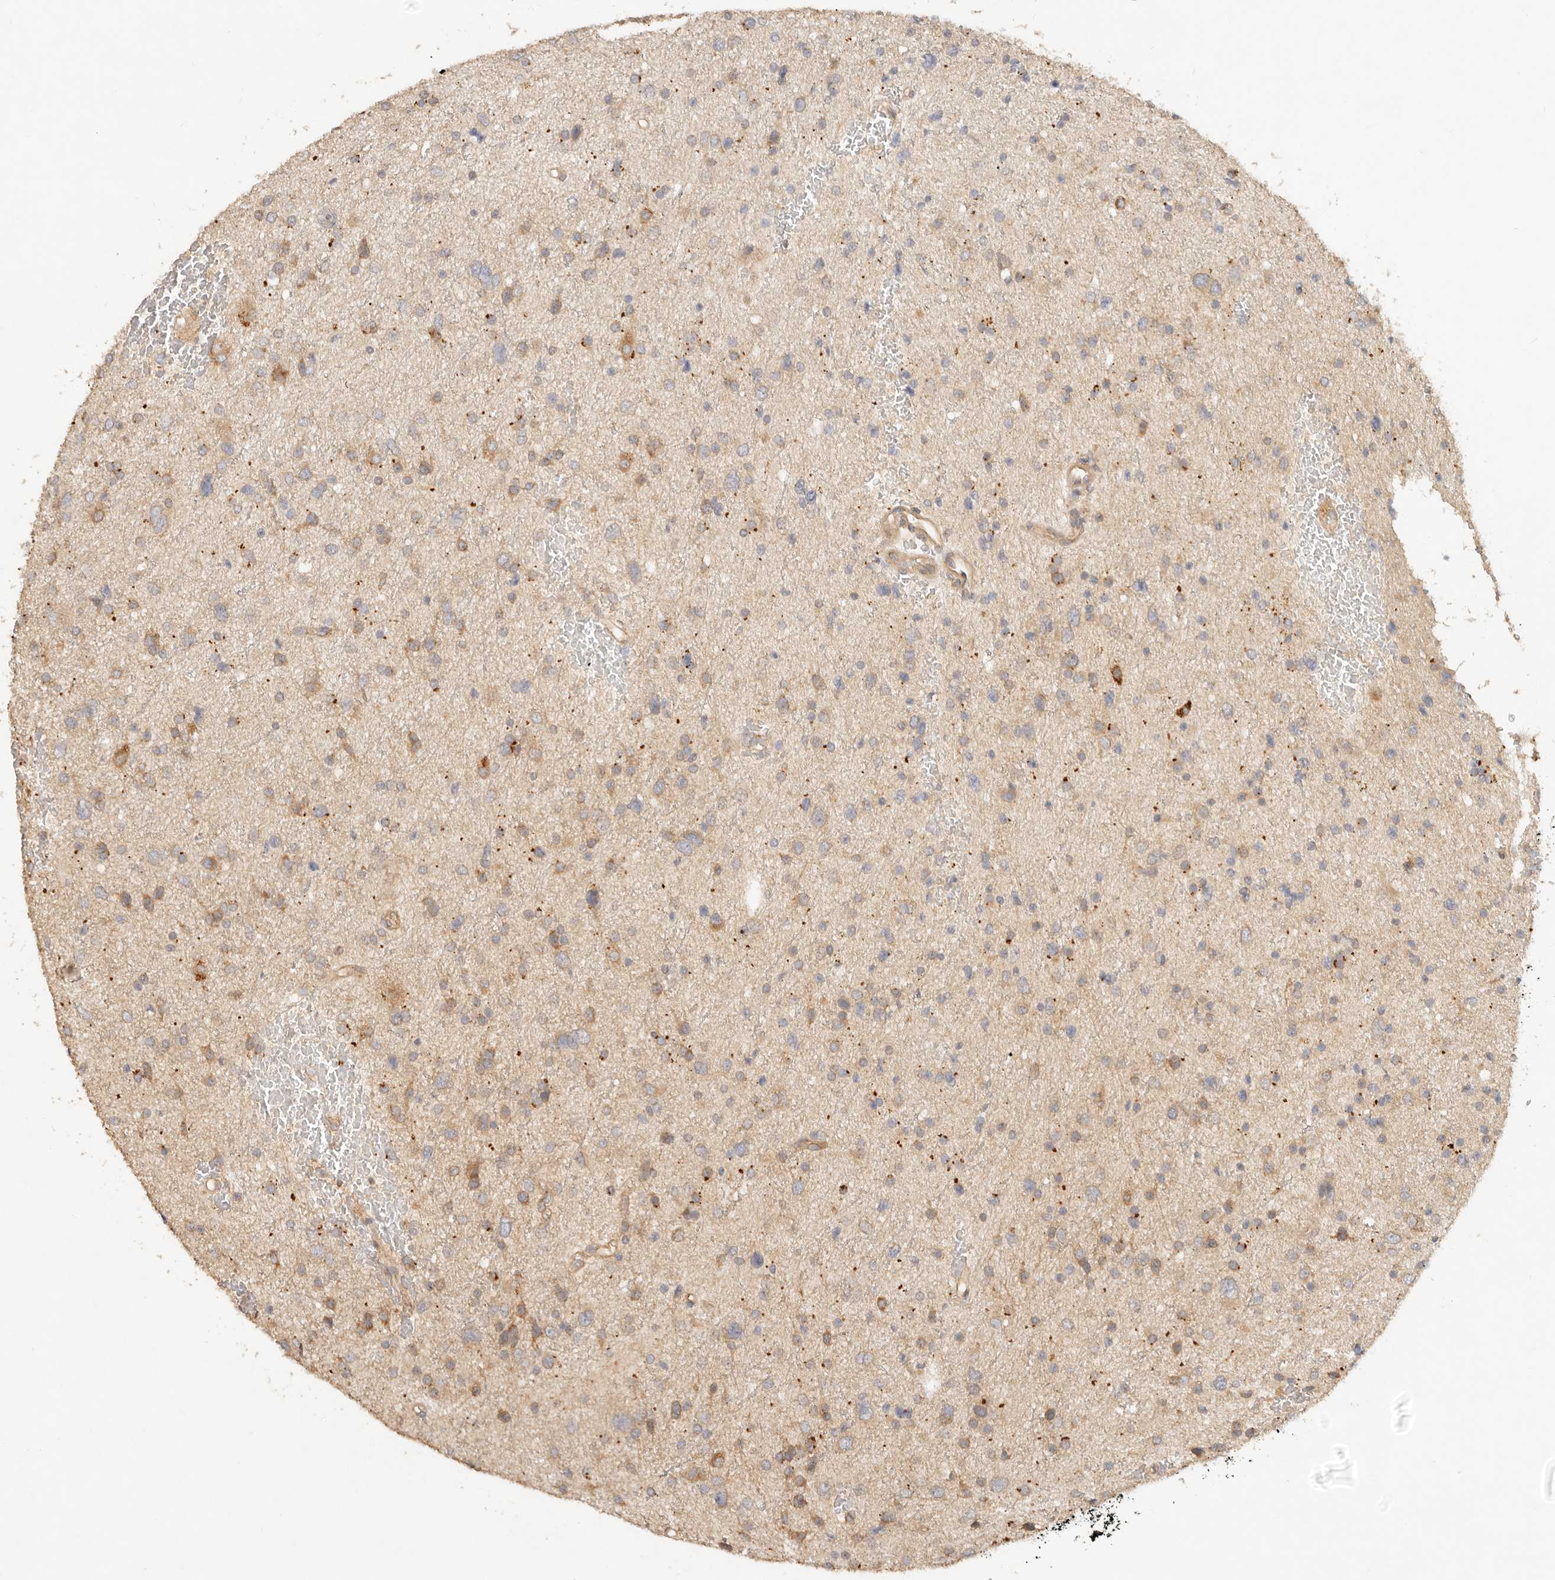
{"staining": {"intensity": "moderate", "quantity": "25%-75%", "location": "cytoplasmic/membranous"}, "tissue": "glioma", "cell_type": "Tumor cells", "image_type": "cancer", "snomed": [{"axis": "morphology", "description": "Glioma, malignant, Low grade"}, {"axis": "topography", "description": "Brain"}], "caption": "Immunohistochemical staining of human glioma demonstrates medium levels of moderate cytoplasmic/membranous expression in about 25%-75% of tumor cells.", "gene": "HECTD3", "patient": {"sex": "female", "age": 37}}